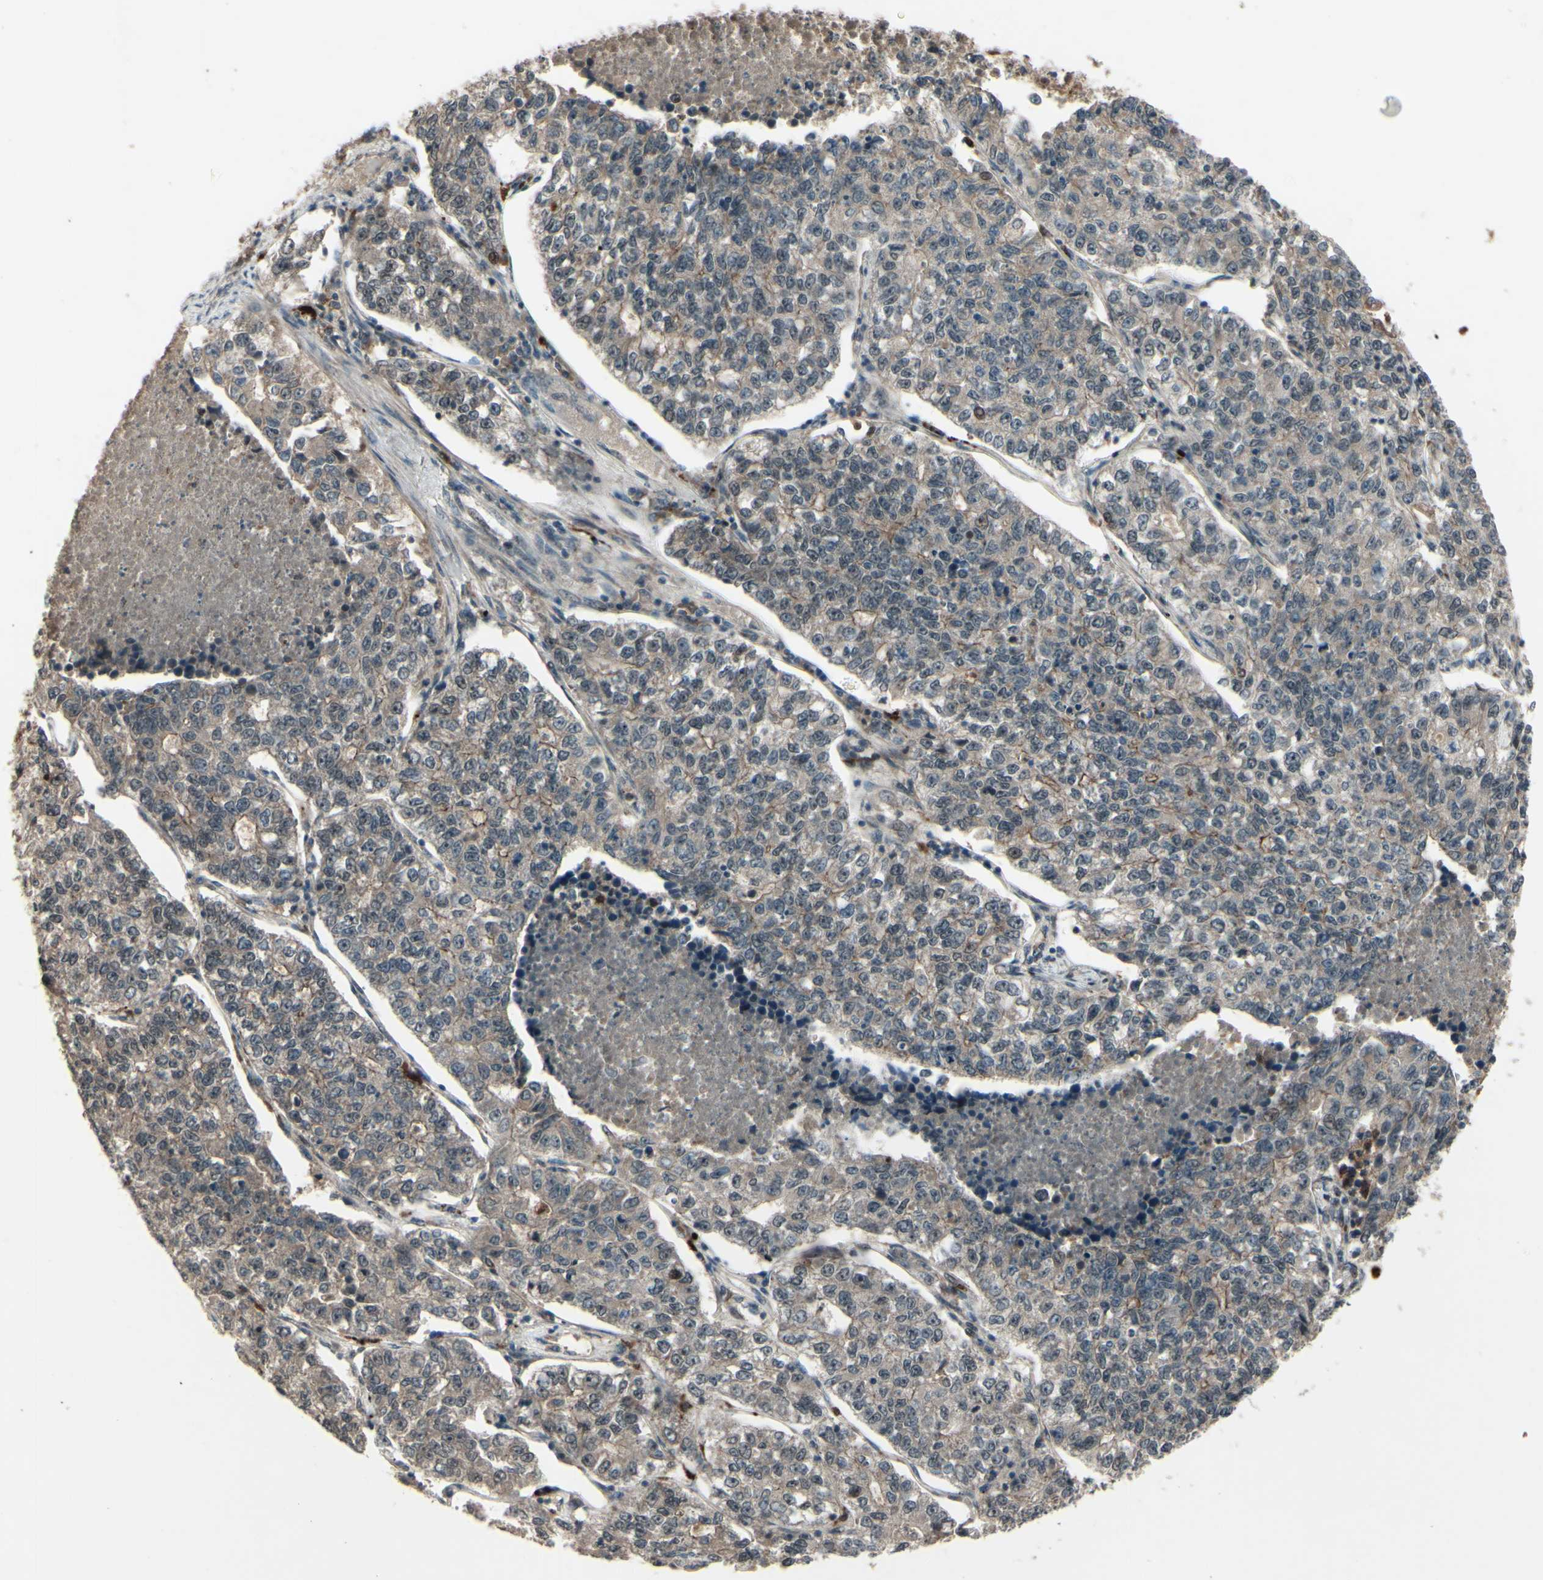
{"staining": {"intensity": "moderate", "quantity": "25%-75%", "location": "cytoplasmic/membranous"}, "tissue": "lung cancer", "cell_type": "Tumor cells", "image_type": "cancer", "snomed": [{"axis": "morphology", "description": "Adenocarcinoma, NOS"}, {"axis": "topography", "description": "Lung"}], "caption": "A brown stain labels moderate cytoplasmic/membranous staining of a protein in human lung cancer (adenocarcinoma) tumor cells.", "gene": "MLF2", "patient": {"sex": "male", "age": 49}}